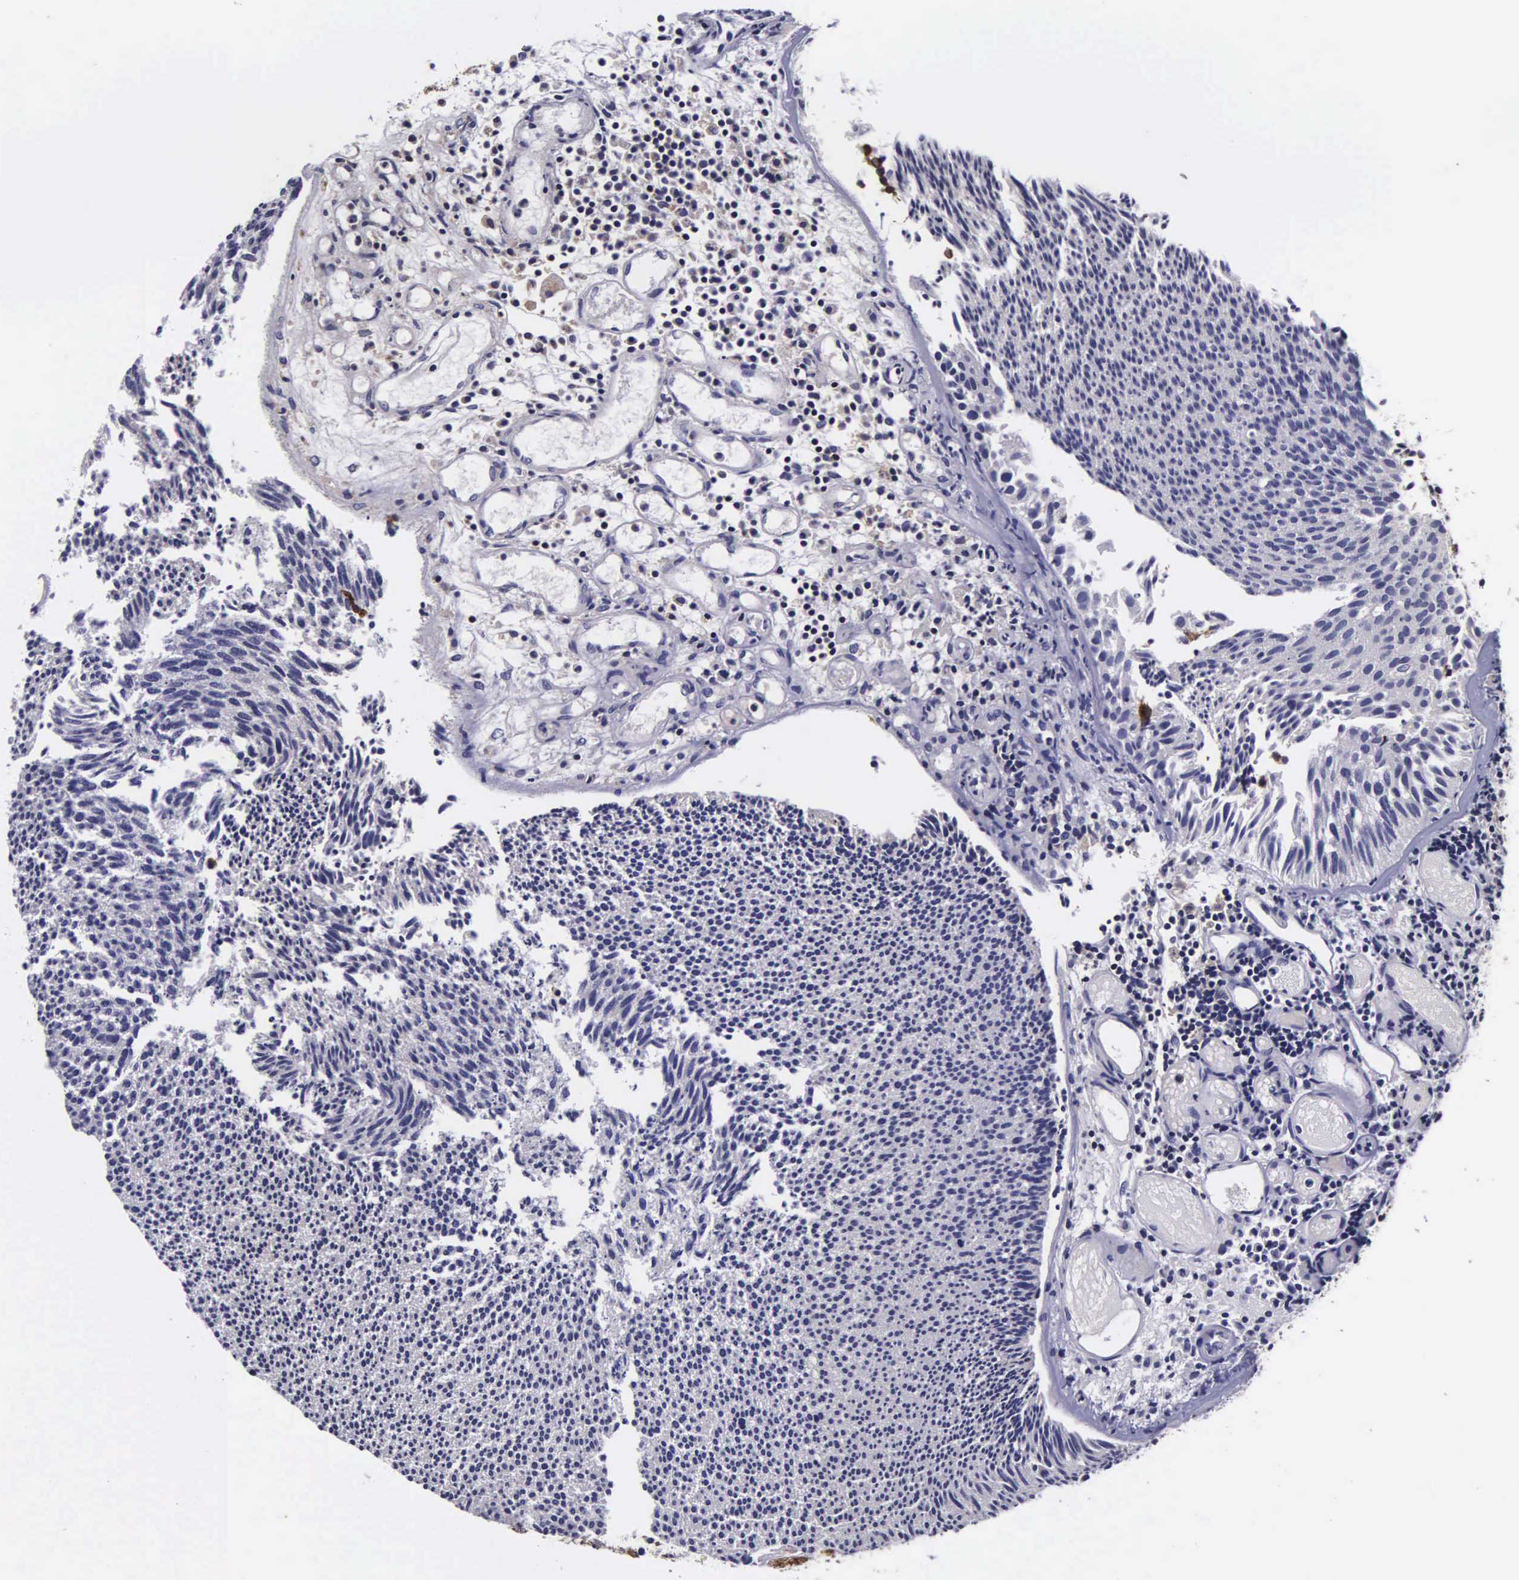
{"staining": {"intensity": "strong", "quantity": ">75%", "location": "cytoplasmic/membranous"}, "tissue": "urothelial cancer", "cell_type": "Tumor cells", "image_type": "cancer", "snomed": [{"axis": "morphology", "description": "Urothelial carcinoma, Low grade"}, {"axis": "topography", "description": "Urinary bladder"}], "caption": "Low-grade urothelial carcinoma was stained to show a protein in brown. There is high levels of strong cytoplasmic/membranous positivity in about >75% of tumor cells.", "gene": "PSMA3", "patient": {"sex": "male", "age": 85}}